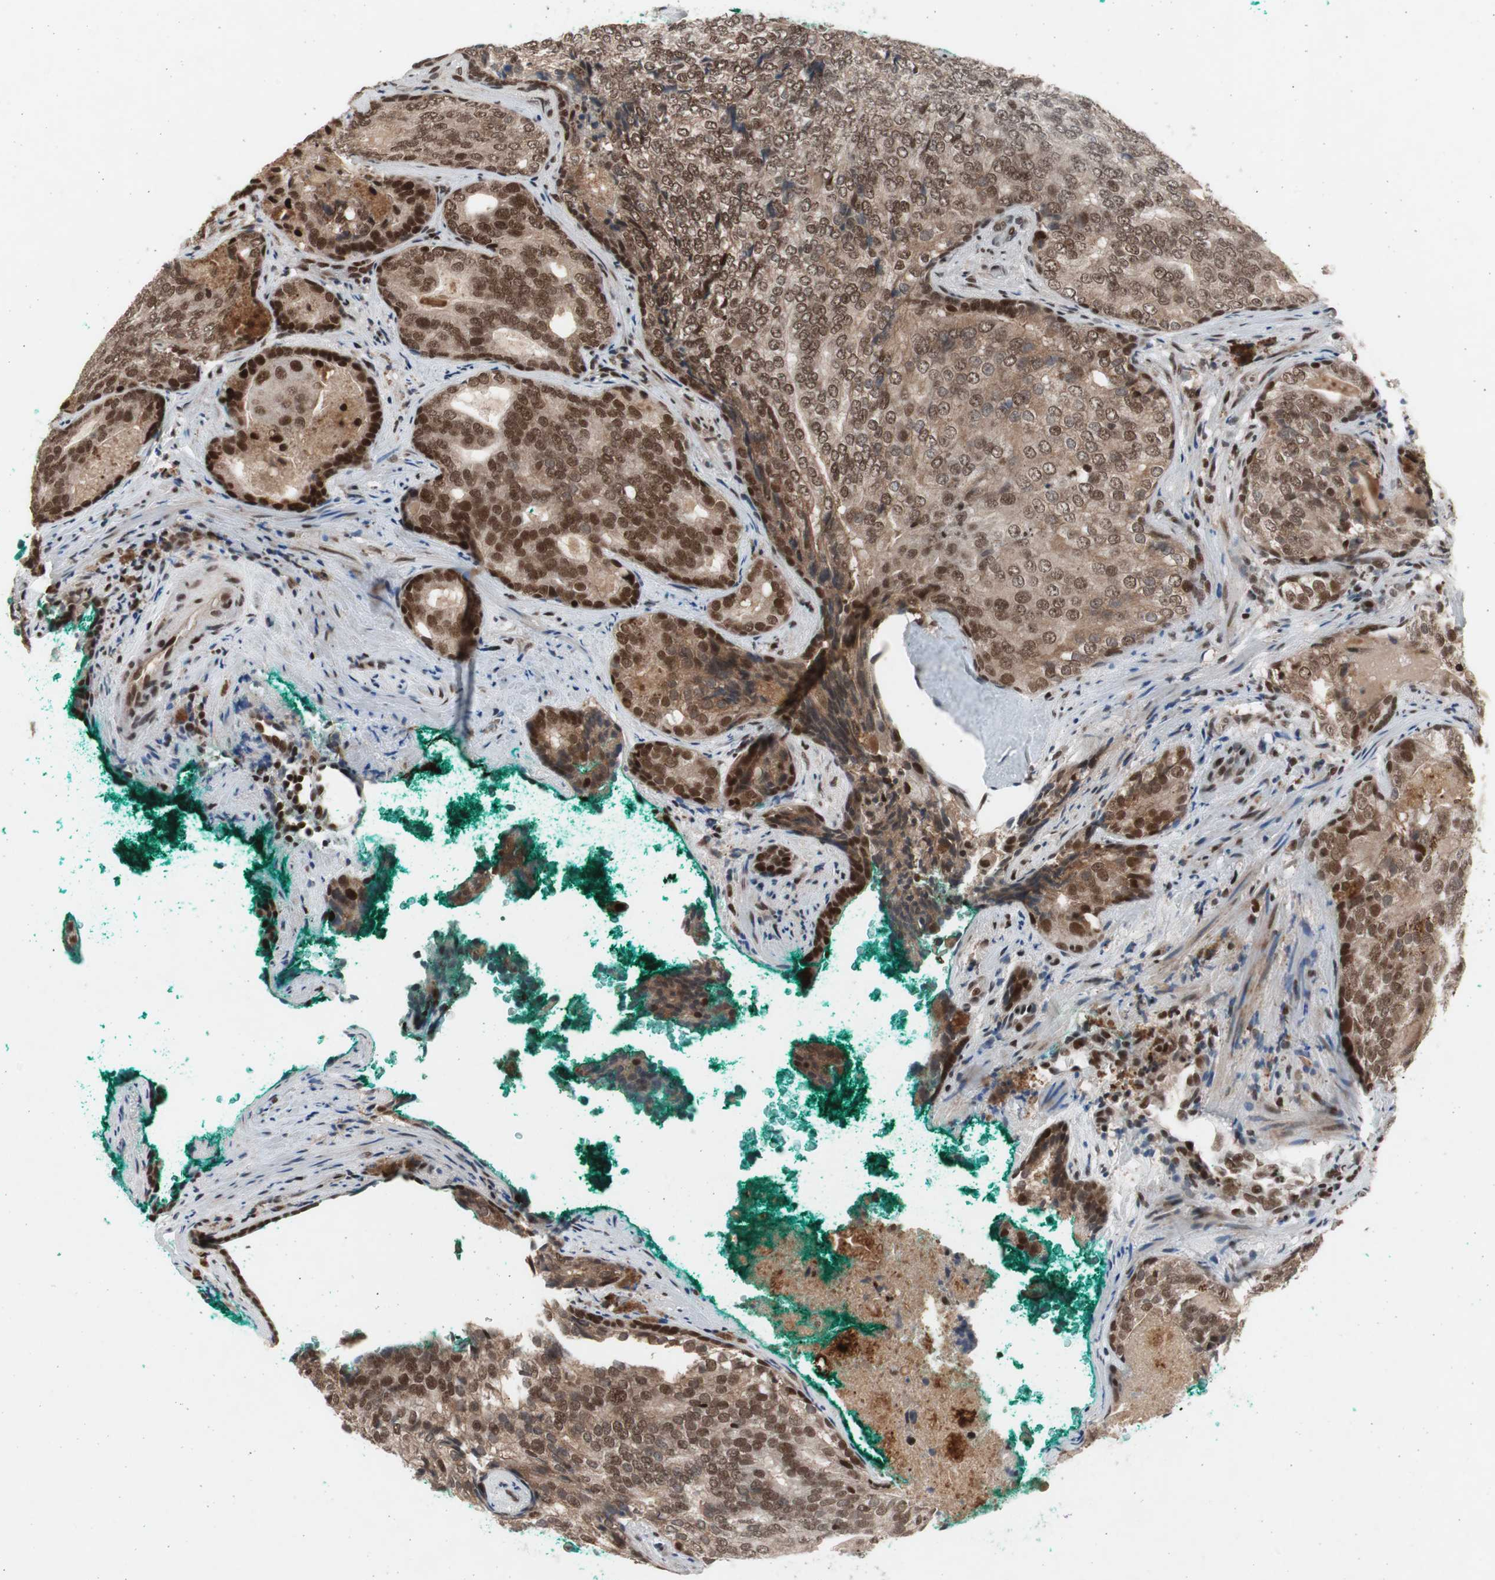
{"staining": {"intensity": "moderate", "quantity": ">75%", "location": "cytoplasmic/membranous,nuclear"}, "tissue": "prostate cancer", "cell_type": "Tumor cells", "image_type": "cancer", "snomed": [{"axis": "morphology", "description": "Adenocarcinoma, High grade"}, {"axis": "topography", "description": "Prostate"}], "caption": "High-magnification brightfield microscopy of prostate cancer (adenocarcinoma (high-grade)) stained with DAB (3,3'-diaminobenzidine) (brown) and counterstained with hematoxylin (blue). tumor cells exhibit moderate cytoplasmic/membranous and nuclear positivity is present in approximately>75% of cells.", "gene": "RPA1", "patient": {"sex": "male", "age": 66}}